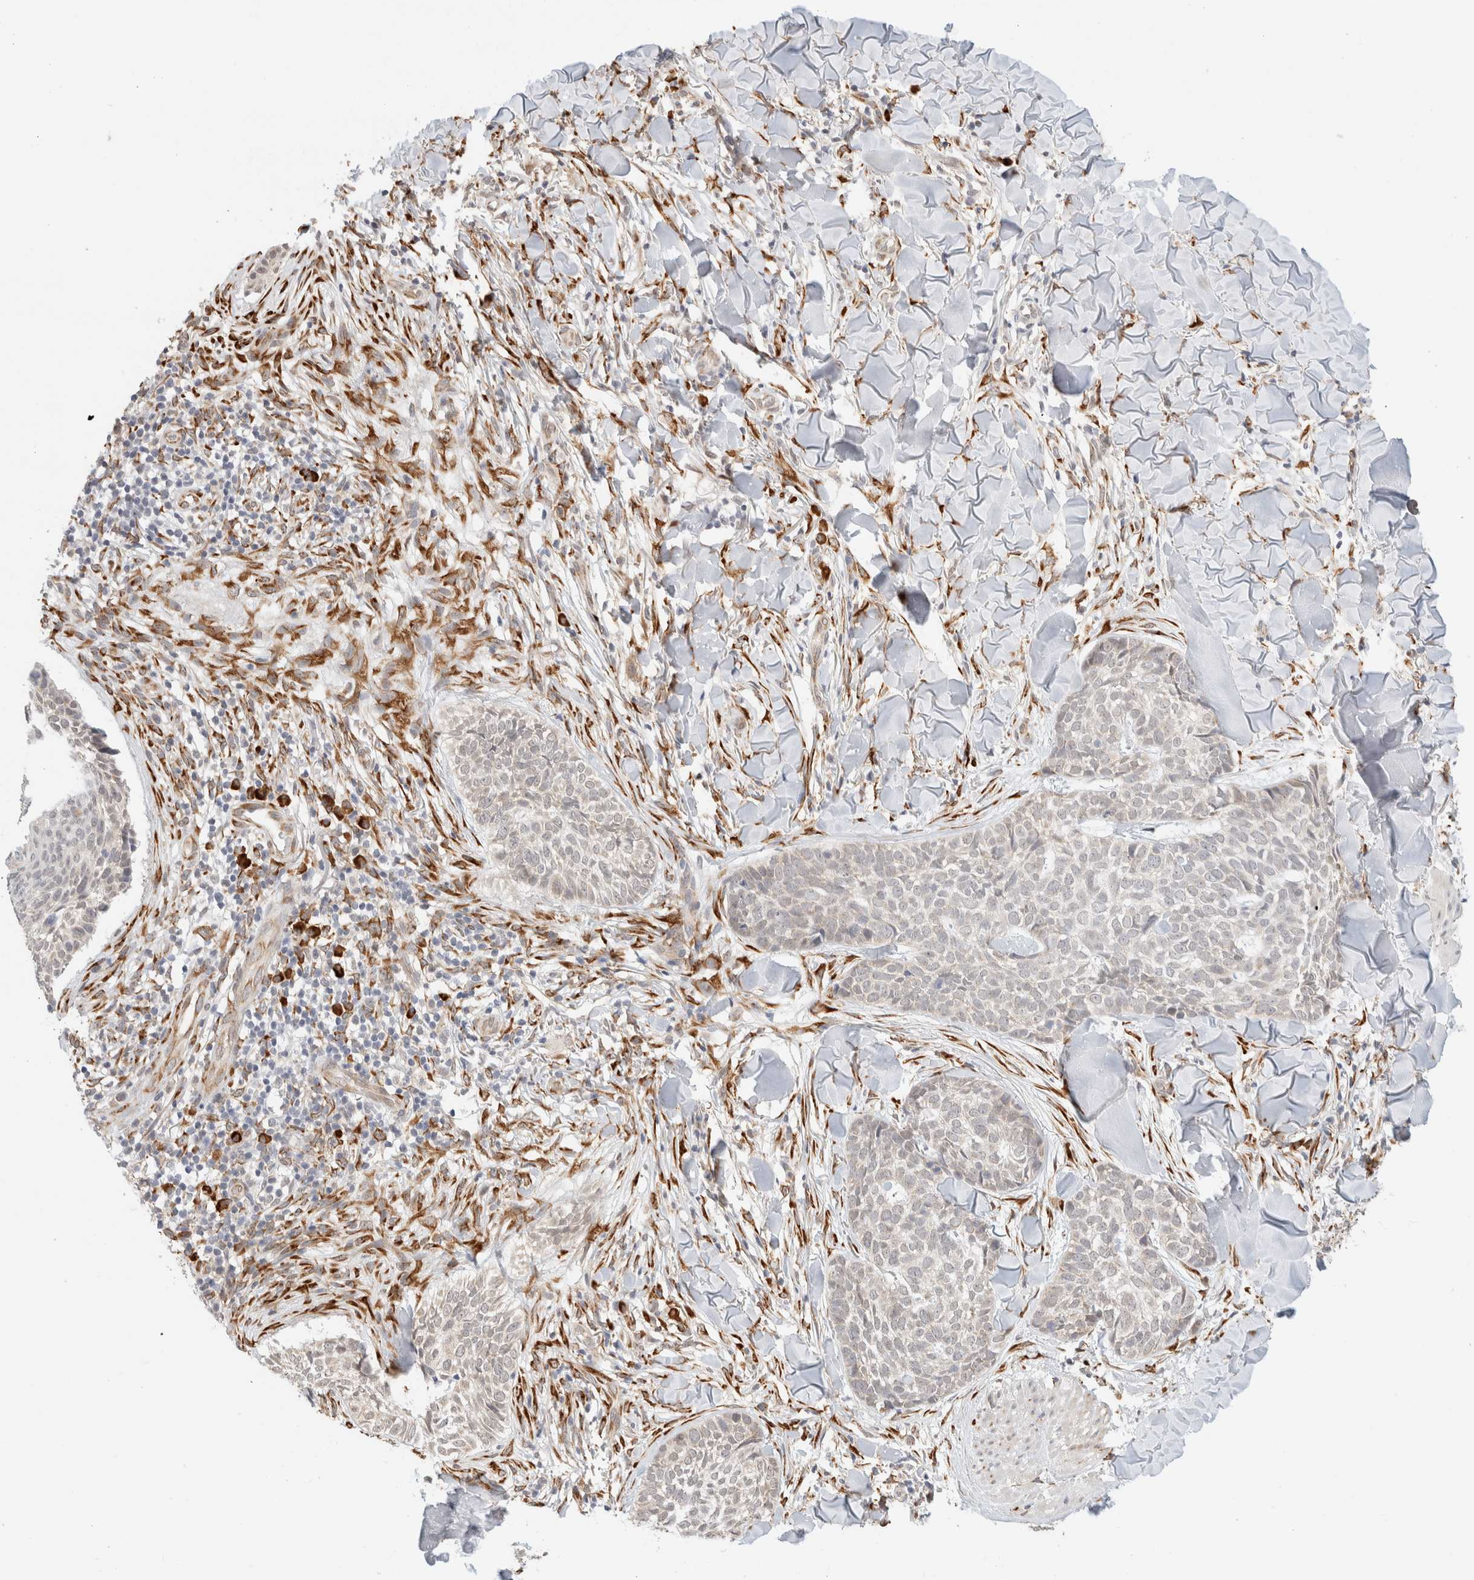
{"staining": {"intensity": "weak", "quantity": "<25%", "location": "cytoplasmic/membranous"}, "tissue": "skin cancer", "cell_type": "Tumor cells", "image_type": "cancer", "snomed": [{"axis": "morphology", "description": "Normal tissue, NOS"}, {"axis": "morphology", "description": "Basal cell carcinoma"}, {"axis": "topography", "description": "Skin"}], "caption": "A high-resolution photomicrograph shows IHC staining of skin cancer (basal cell carcinoma), which demonstrates no significant staining in tumor cells.", "gene": "HDLBP", "patient": {"sex": "male", "age": 67}}